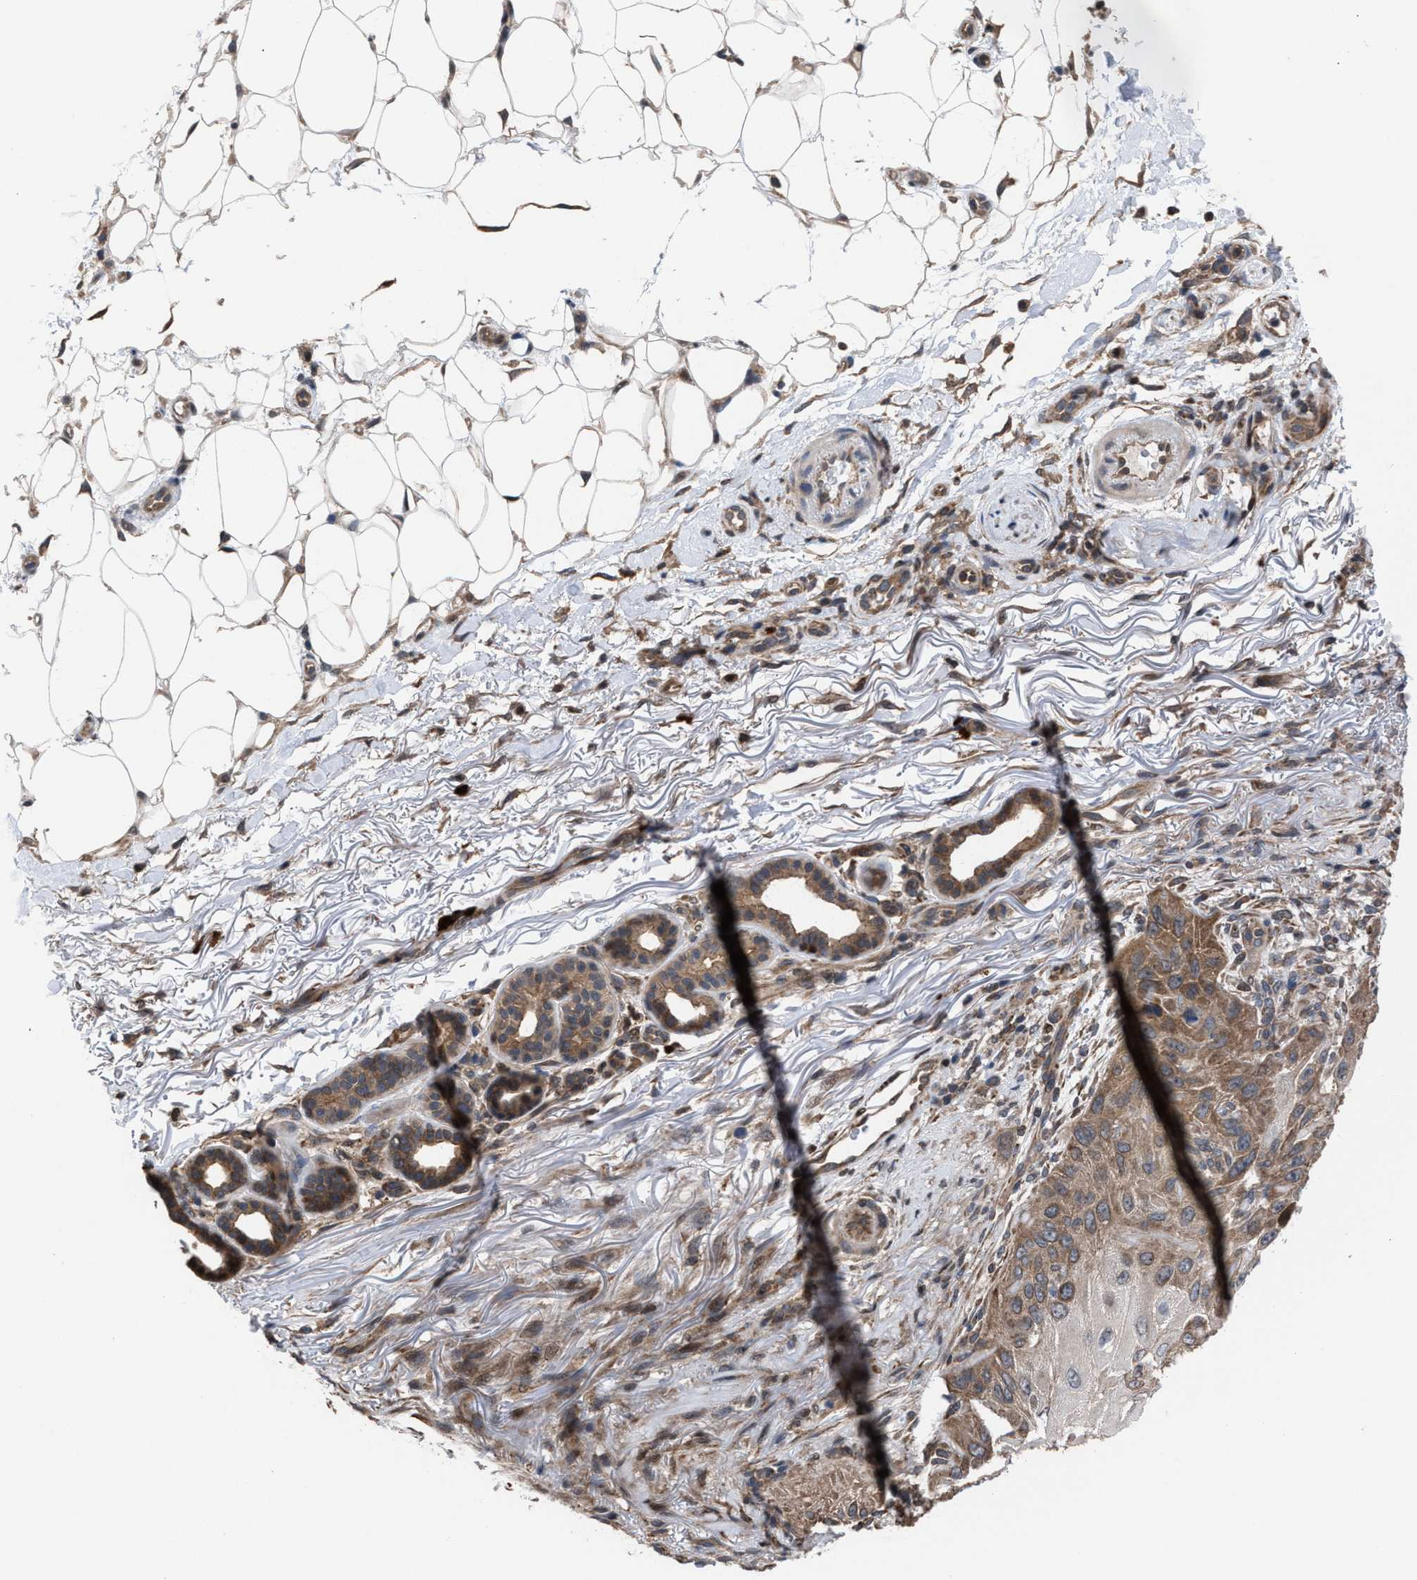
{"staining": {"intensity": "moderate", "quantity": "25%-75%", "location": "cytoplasmic/membranous"}, "tissue": "skin cancer", "cell_type": "Tumor cells", "image_type": "cancer", "snomed": [{"axis": "morphology", "description": "Squamous cell carcinoma, NOS"}, {"axis": "topography", "description": "Skin"}], "caption": "The micrograph displays a brown stain indicating the presence of a protein in the cytoplasmic/membranous of tumor cells in squamous cell carcinoma (skin).", "gene": "TP53BP2", "patient": {"sex": "female", "age": 77}}